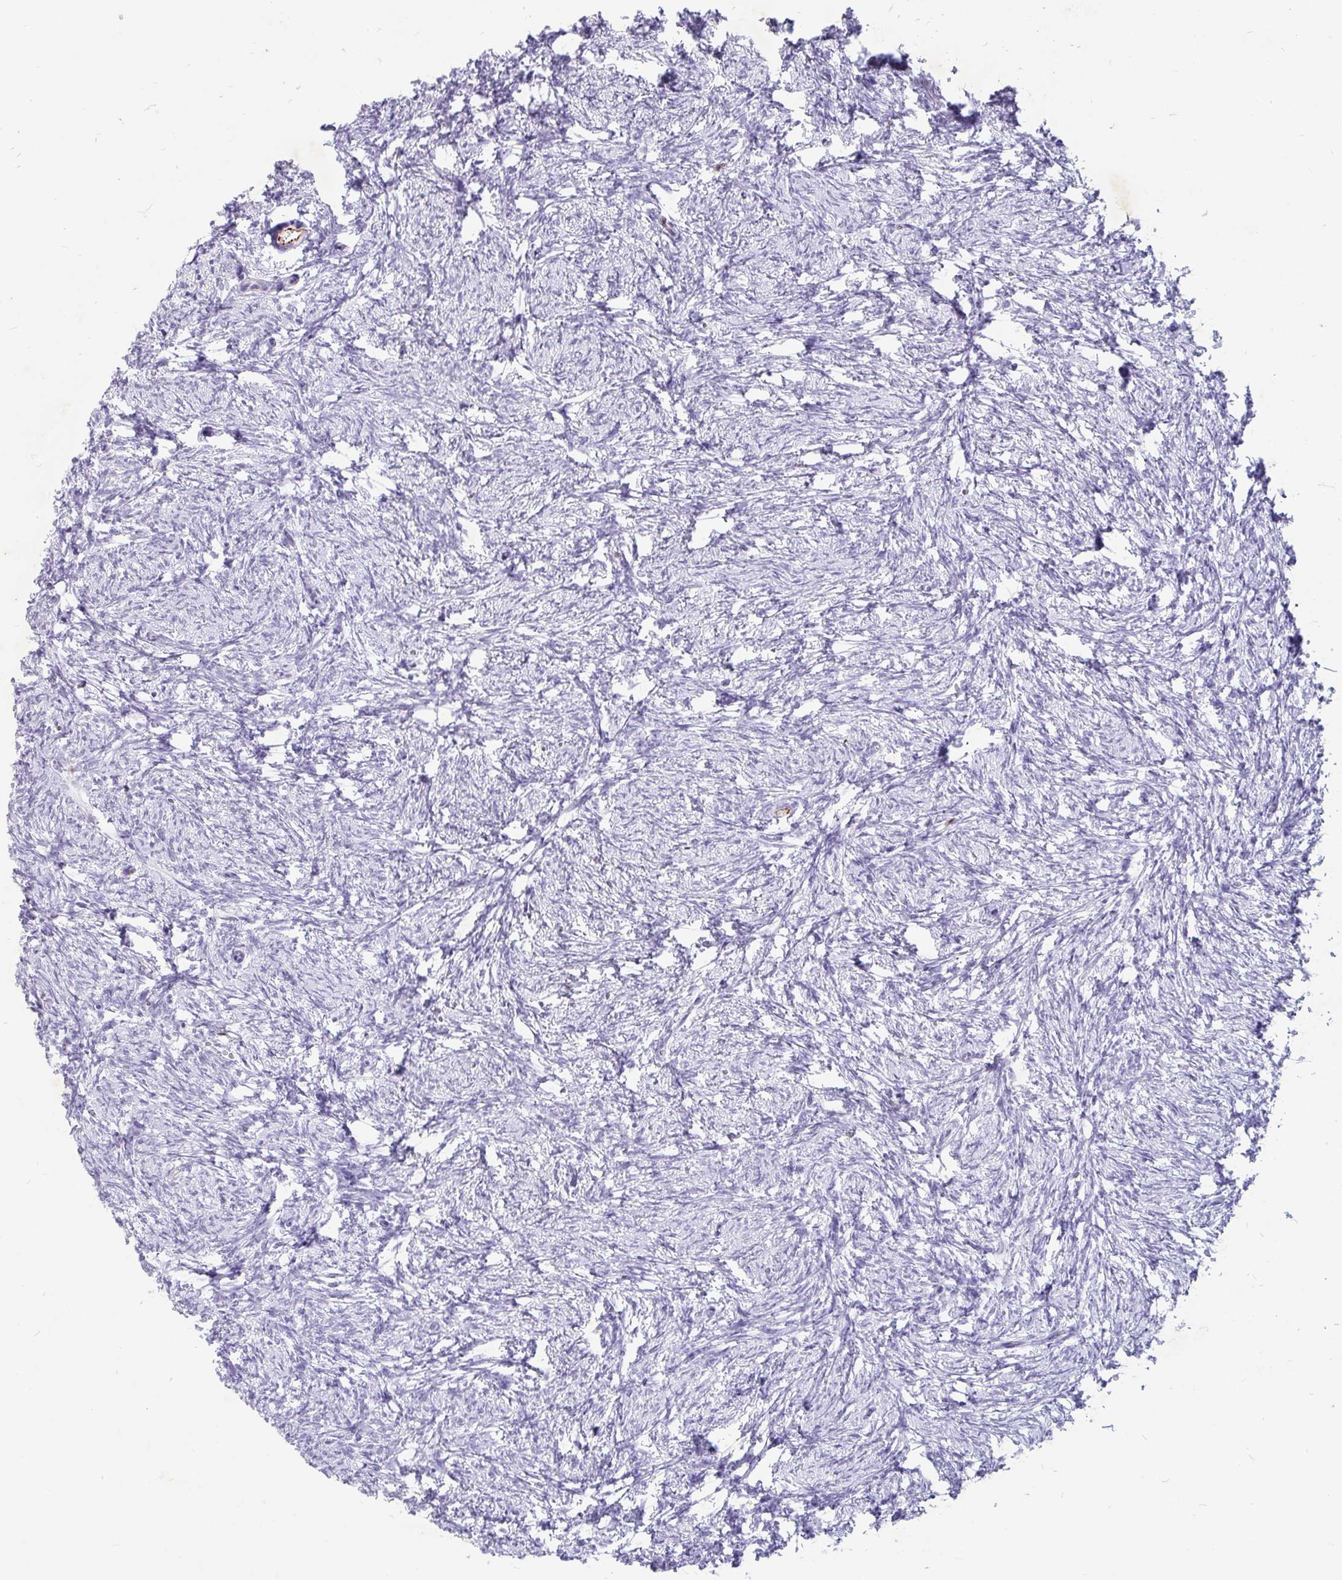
{"staining": {"intensity": "negative", "quantity": "none", "location": "none"}, "tissue": "ovary", "cell_type": "Follicle cells", "image_type": "normal", "snomed": [{"axis": "morphology", "description": "Normal tissue, NOS"}, {"axis": "topography", "description": "Ovary"}], "caption": "DAB (3,3'-diaminobenzidine) immunohistochemical staining of benign ovary displays no significant staining in follicle cells.", "gene": "EML5", "patient": {"sex": "female", "age": 41}}